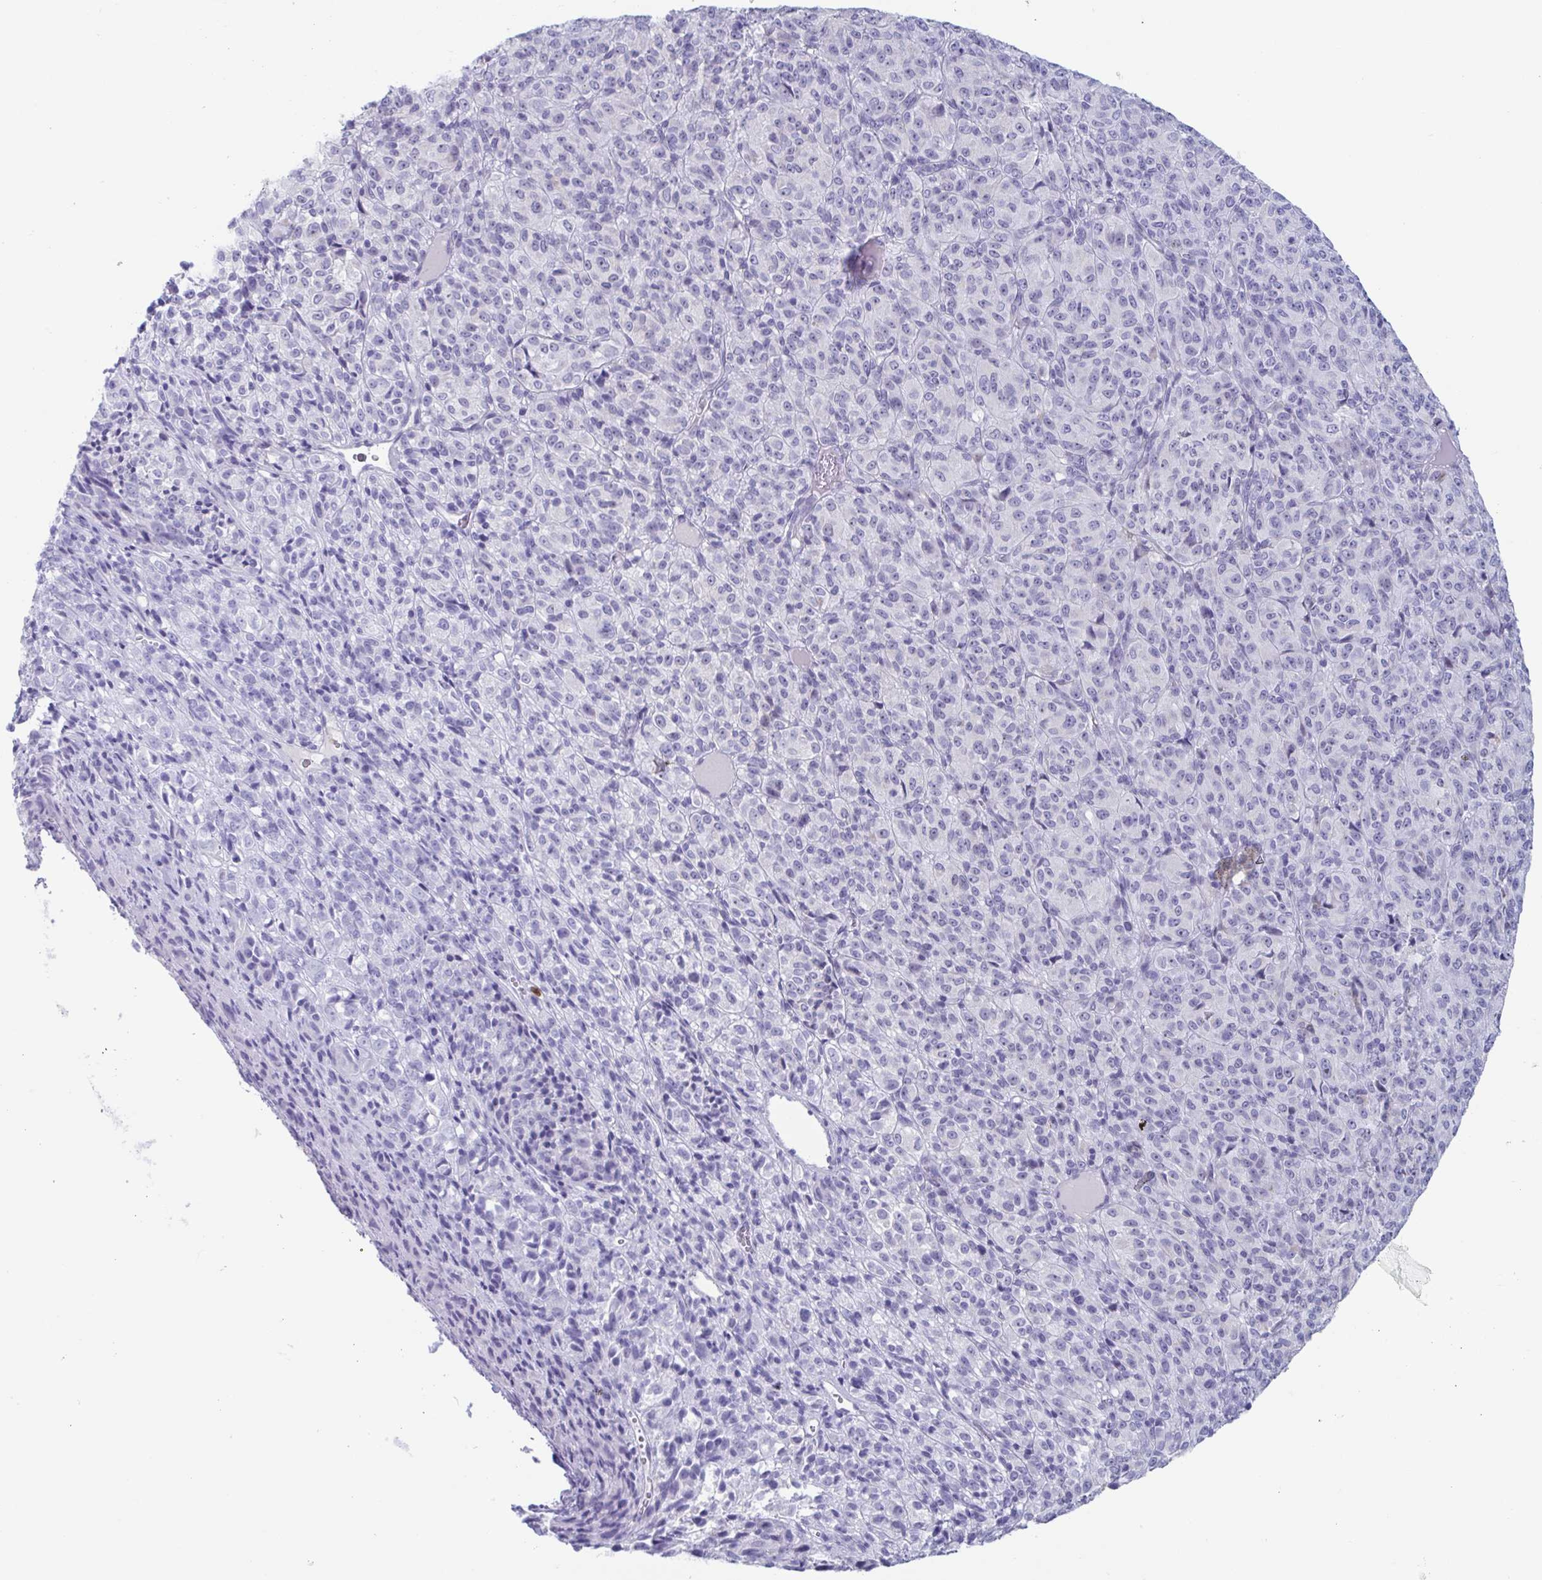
{"staining": {"intensity": "negative", "quantity": "none", "location": "none"}, "tissue": "melanoma", "cell_type": "Tumor cells", "image_type": "cancer", "snomed": [{"axis": "morphology", "description": "Malignant melanoma, Metastatic site"}, {"axis": "topography", "description": "Brain"}], "caption": "Human malignant melanoma (metastatic site) stained for a protein using immunohistochemistry (IHC) shows no positivity in tumor cells.", "gene": "CYP4F11", "patient": {"sex": "female", "age": 56}}